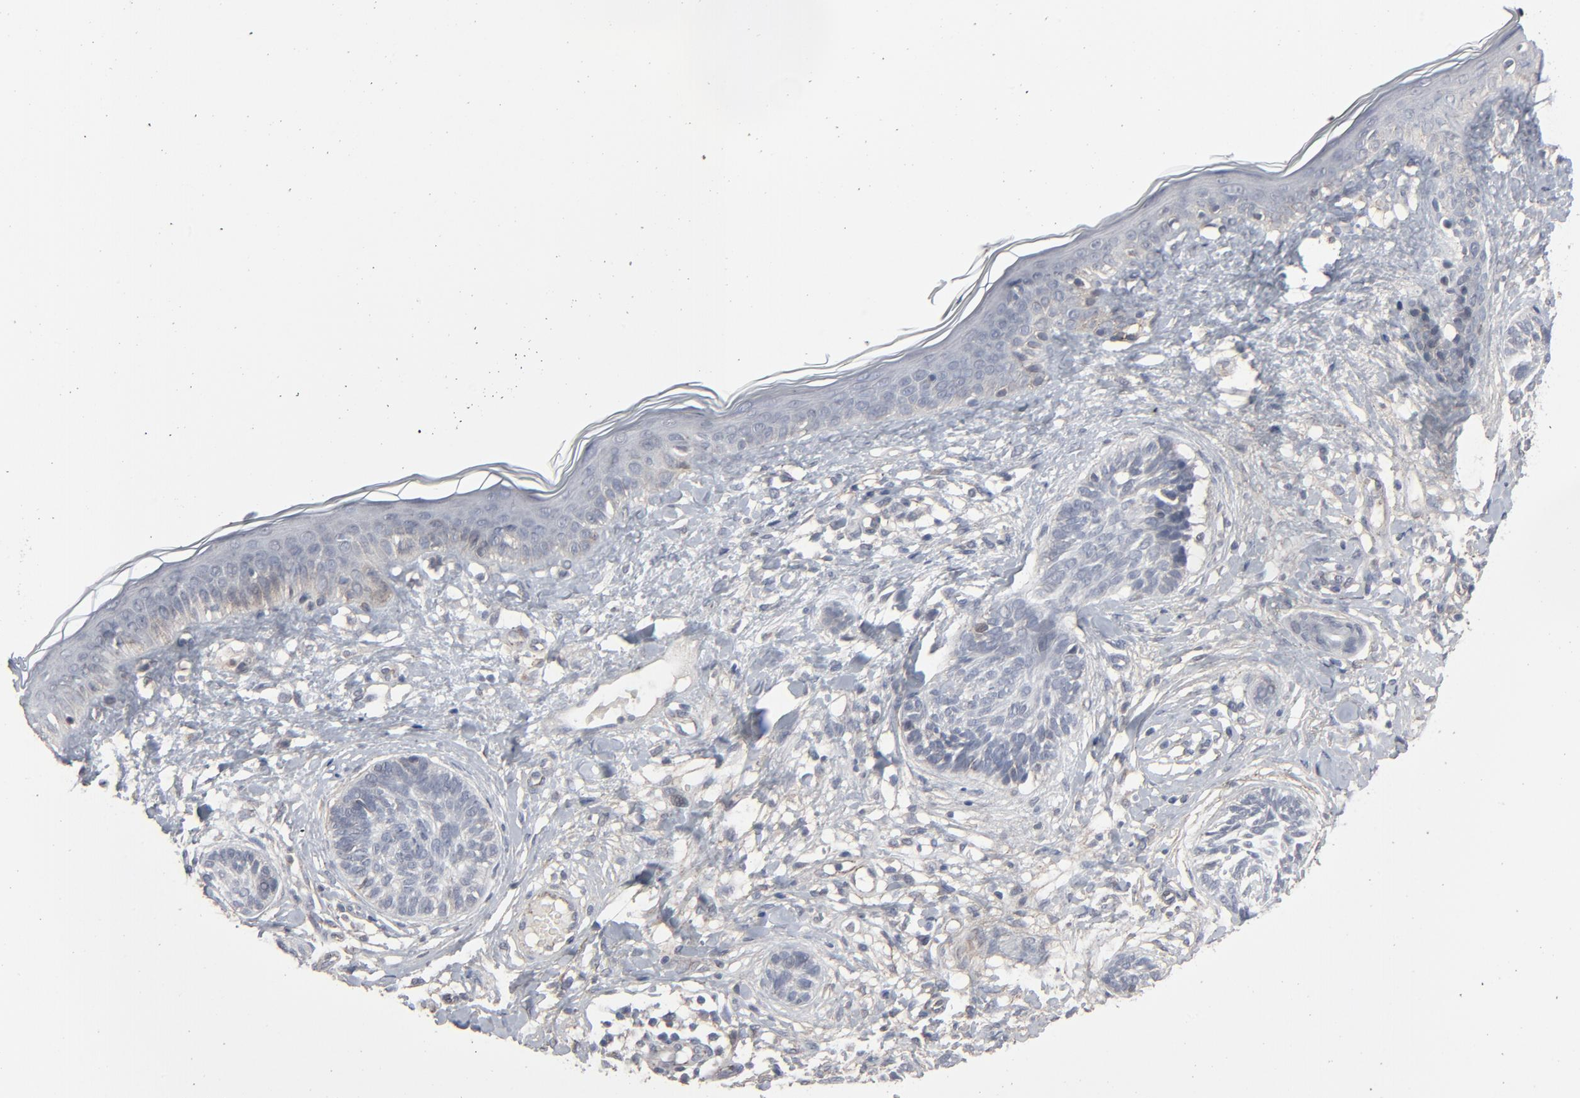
{"staining": {"intensity": "negative", "quantity": "none", "location": "none"}, "tissue": "skin cancer", "cell_type": "Tumor cells", "image_type": "cancer", "snomed": [{"axis": "morphology", "description": "Normal tissue, NOS"}, {"axis": "morphology", "description": "Basal cell carcinoma"}, {"axis": "topography", "description": "Skin"}], "caption": "DAB (3,3'-diaminobenzidine) immunohistochemical staining of basal cell carcinoma (skin) exhibits no significant staining in tumor cells.", "gene": "JAM3", "patient": {"sex": "male", "age": 63}}